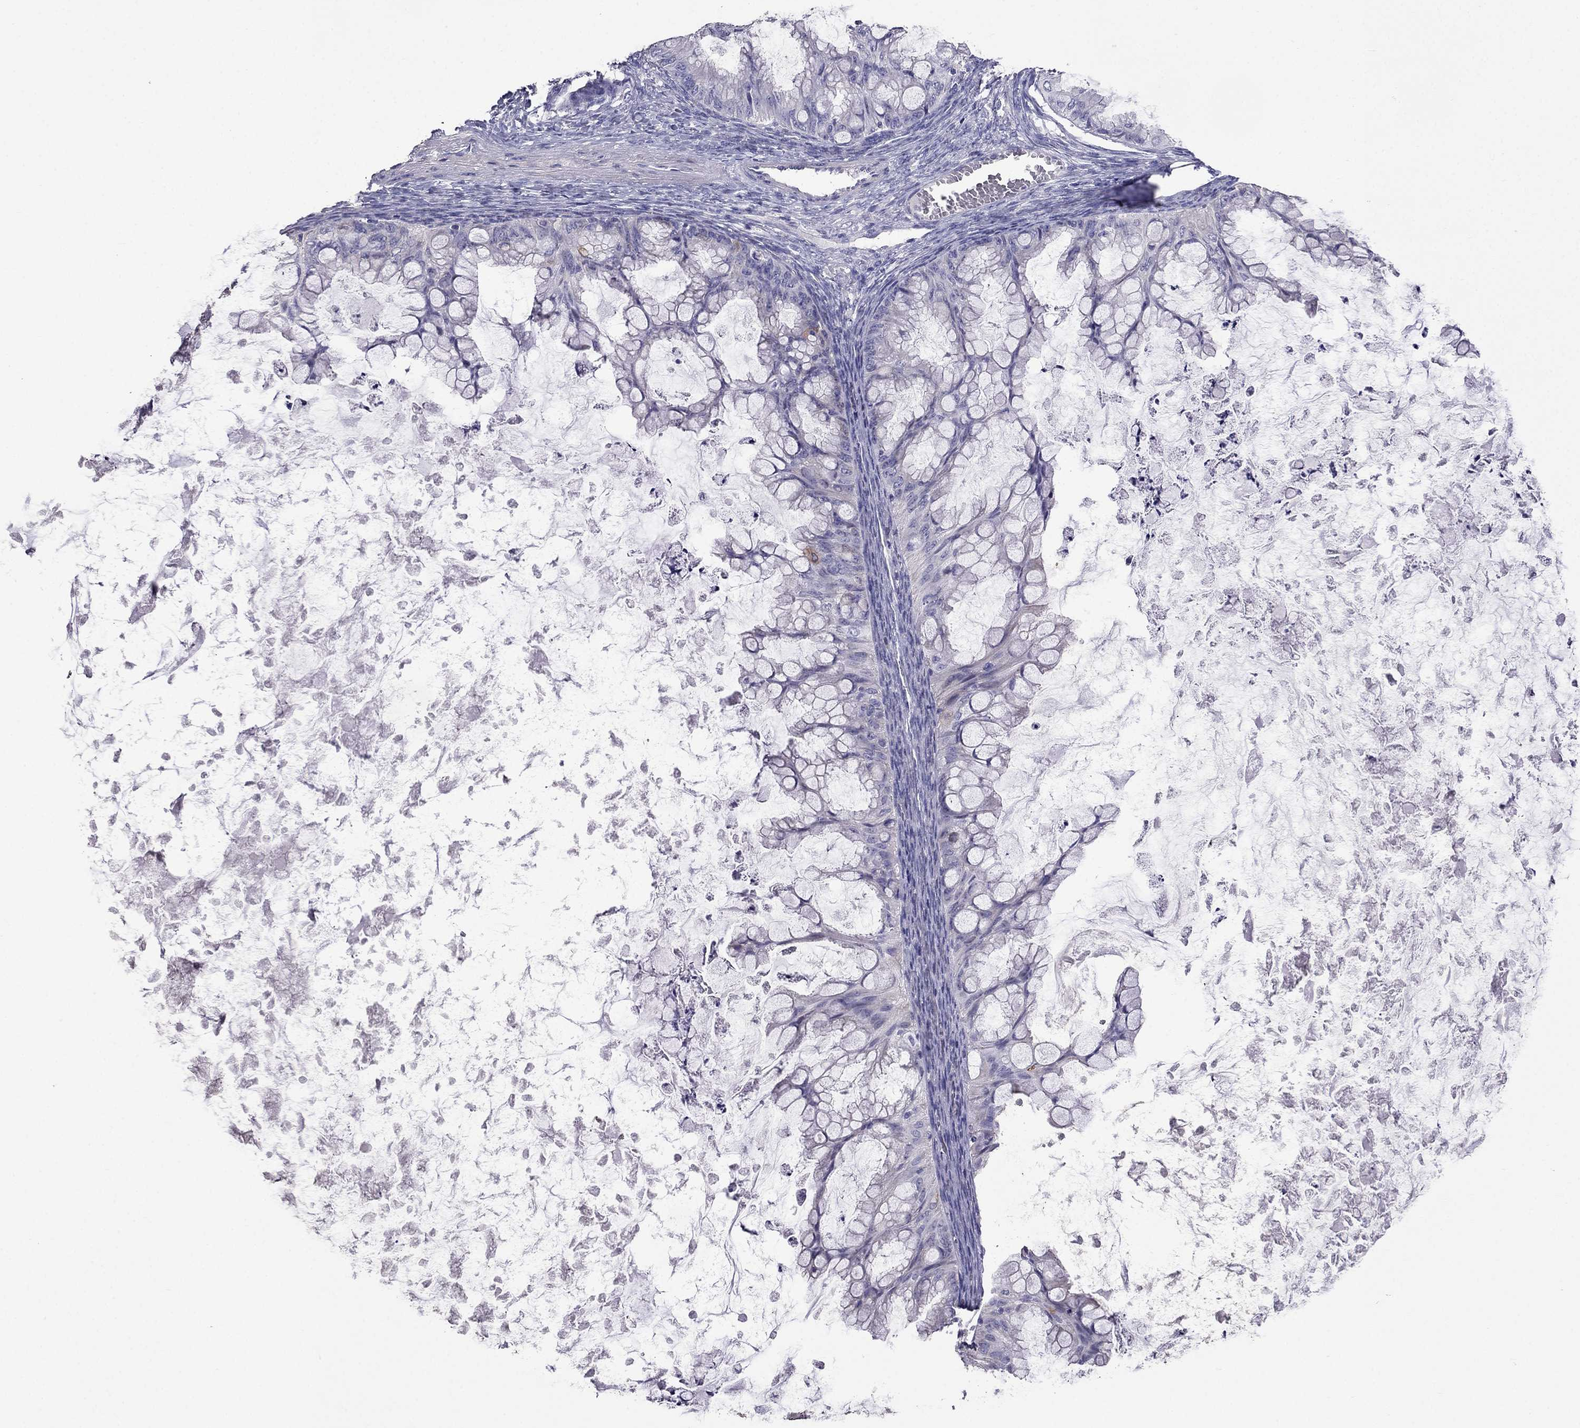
{"staining": {"intensity": "negative", "quantity": "none", "location": "none"}, "tissue": "ovarian cancer", "cell_type": "Tumor cells", "image_type": "cancer", "snomed": [{"axis": "morphology", "description": "Cystadenocarcinoma, mucinous, NOS"}, {"axis": "topography", "description": "Ovary"}], "caption": "IHC photomicrograph of human ovarian cancer stained for a protein (brown), which reveals no positivity in tumor cells.", "gene": "AK5", "patient": {"sex": "female", "age": 35}}